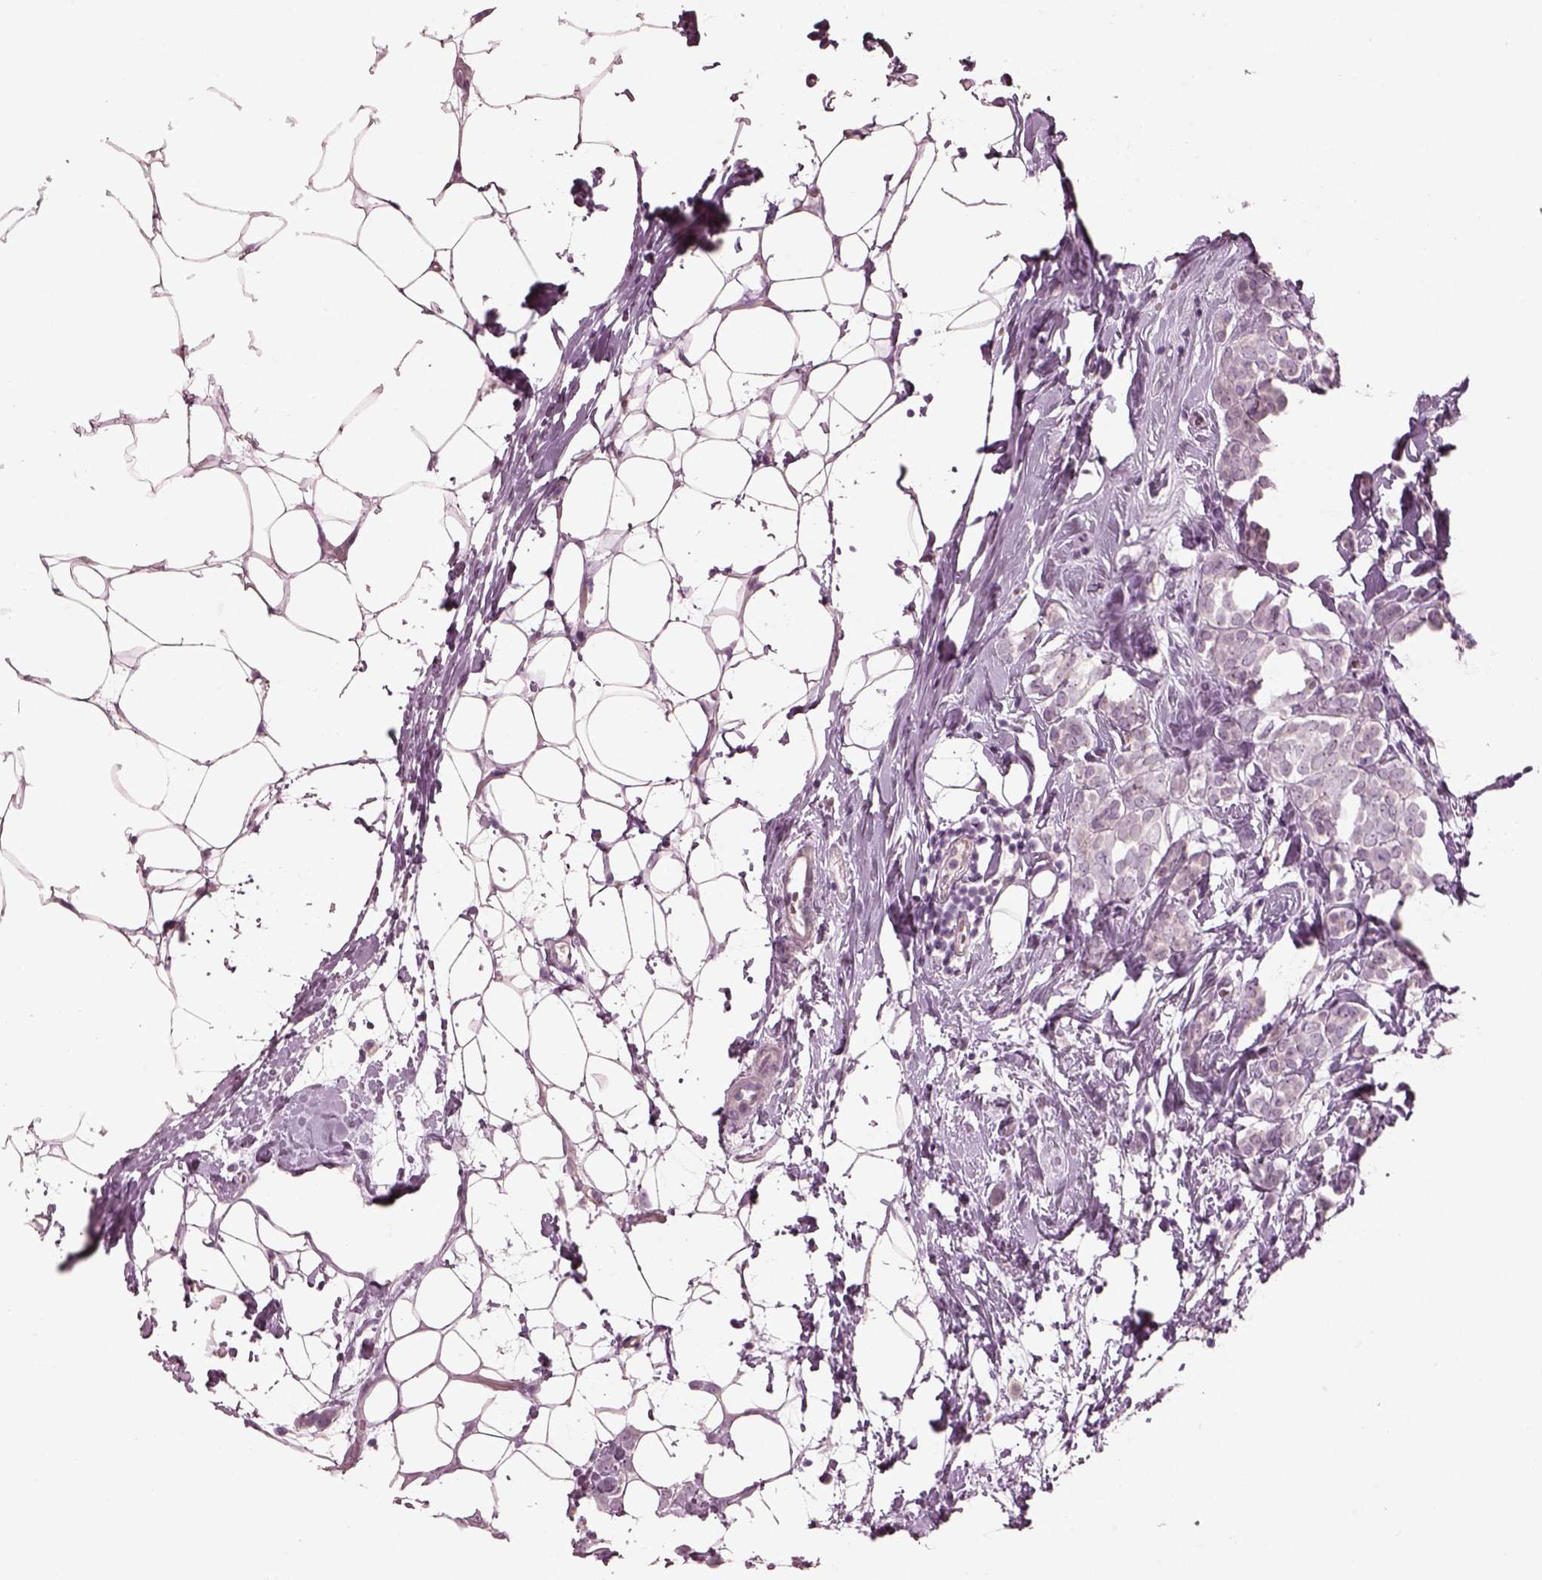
{"staining": {"intensity": "negative", "quantity": "none", "location": "none"}, "tissue": "breast cancer", "cell_type": "Tumor cells", "image_type": "cancer", "snomed": [{"axis": "morphology", "description": "Lobular carcinoma"}, {"axis": "topography", "description": "Breast"}], "caption": "Tumor cells are negative for protein expression in human breast cancer. The staining was performed using DAB to visualize the protein expression in brown, while the nuclei were stained in blue with hematoxylin (Magnification: 20x).", "gene": "CACNG4", "patient": {"sex": "female", "age": 49}}